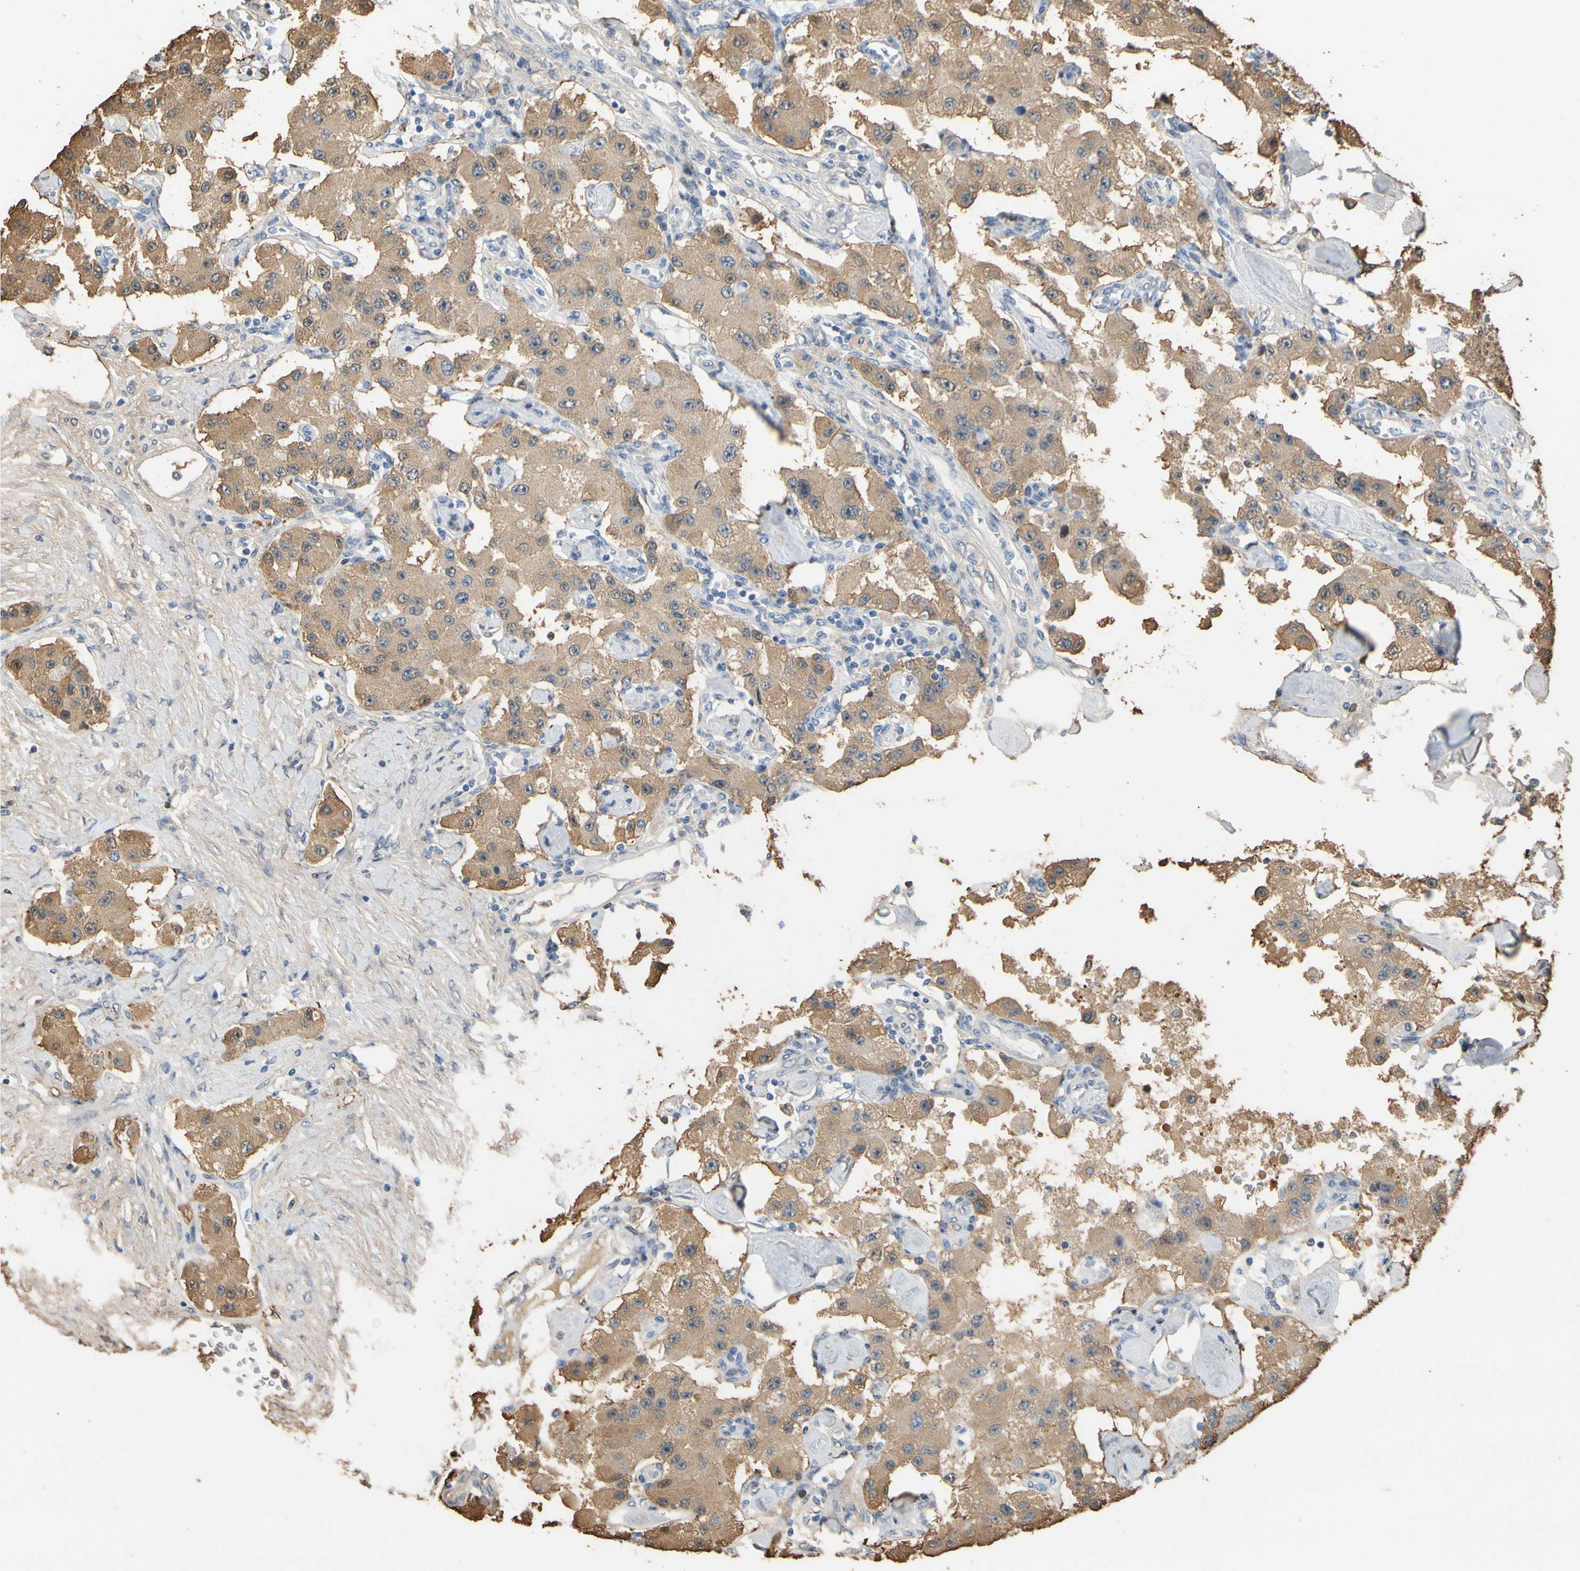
{"staining": {"intensity": "moderate", "quantity": ">75%", "location": "cytoplasmic/membranous"}, "tissue": "carcinoid", "cell_type": "Tumor cells", "image_type": "cancer", "snomed": [{"axis": "morphology", "description": "Carcinoid, malignant, NOS"}, {"axis": "topography", "description": "Pancreas"}], "caption": "Protein staining of carcinoid tissue shows moderate cytoplasmic/membranous positivity in approximately >75% of tumor cells. Using DAB (brown) and hematoxylin (blue) stains, captured at high magnification using brightfield microscopy.", "gene": "ALDH1A2", "patient": {"sex": "male", "age": 41}}